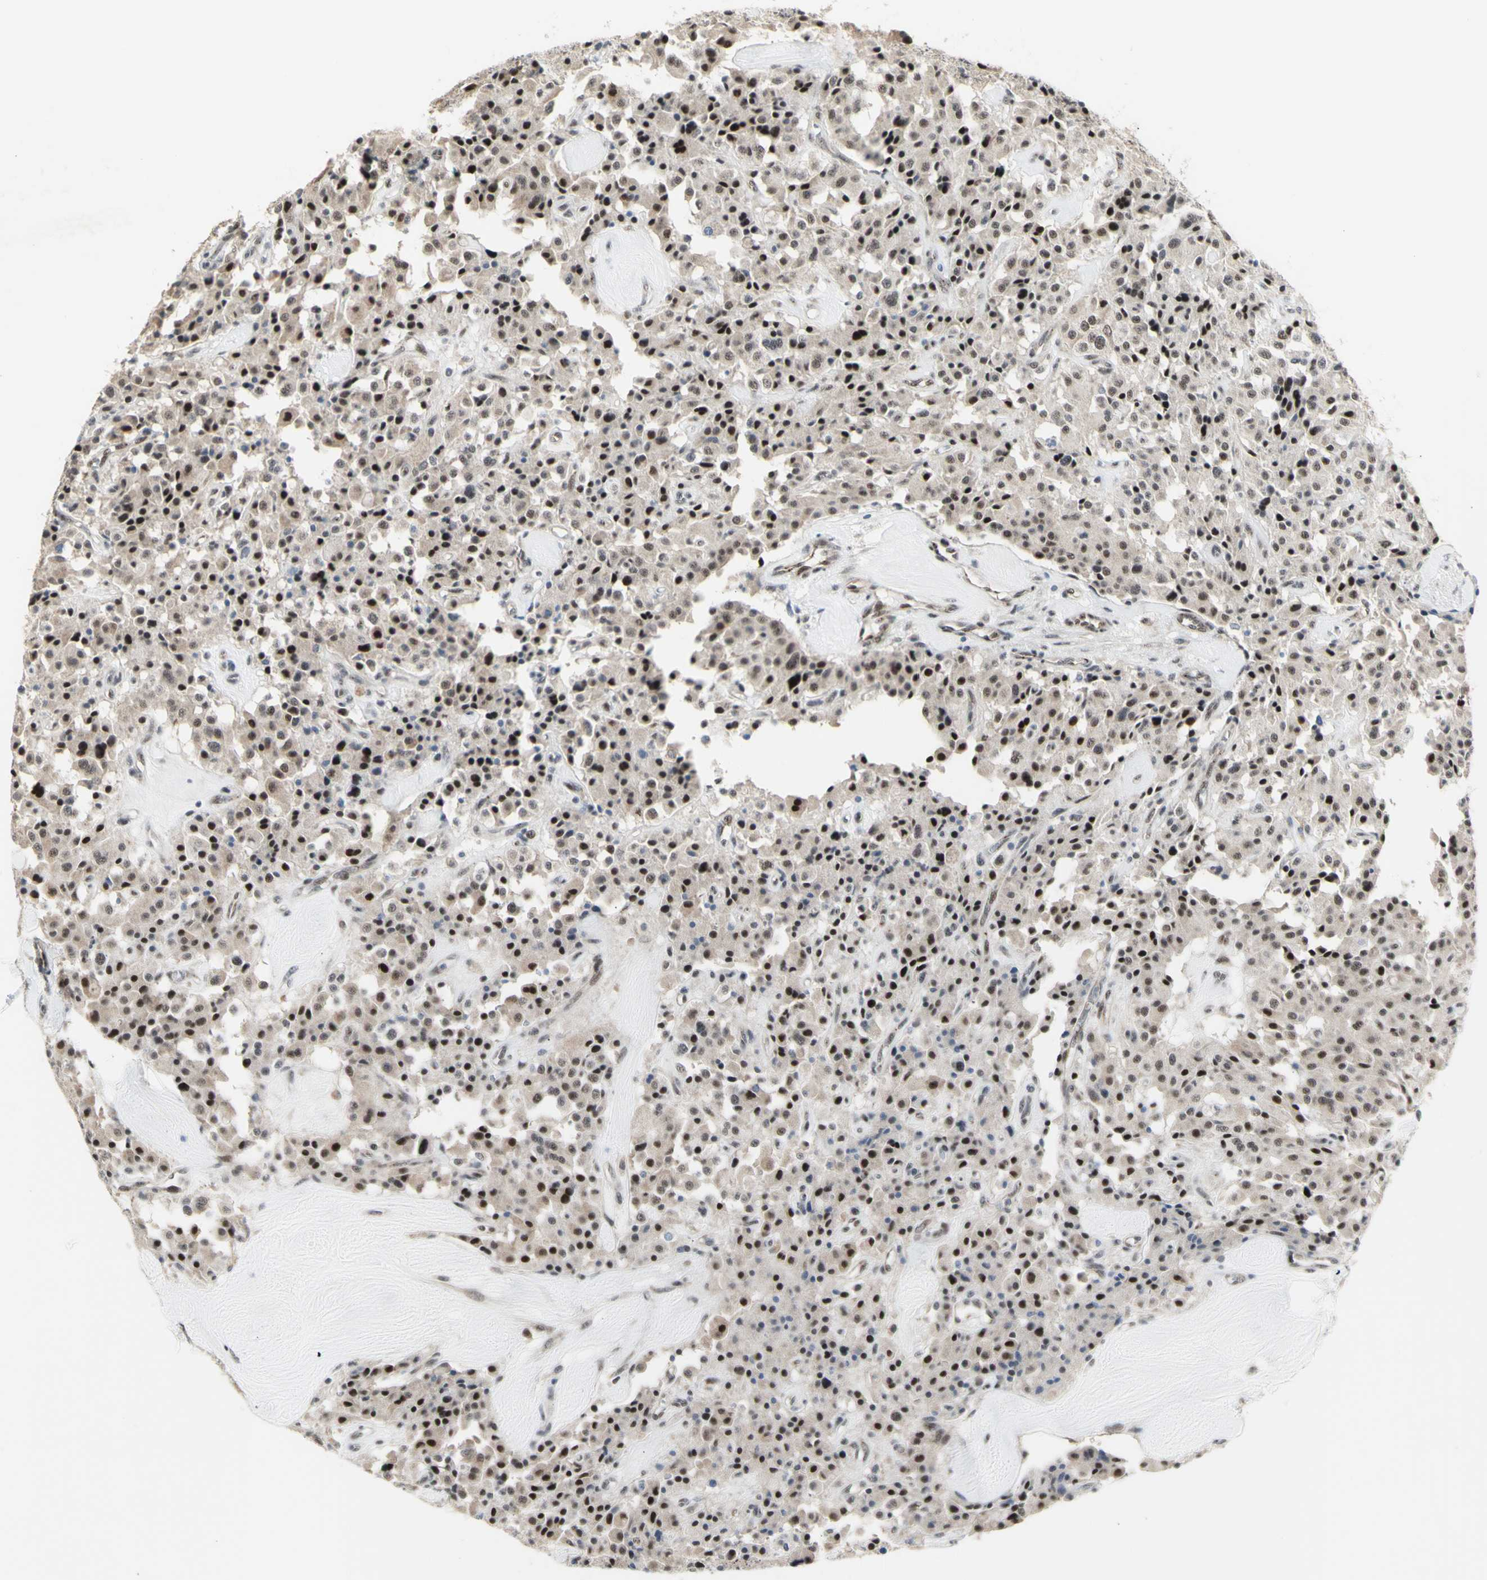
{"staining": {"intensity": "strong", "quantity": ">75%", "location": "nuclear"}, "tissue": "carcinoid", "cell_type": "Tumor cells", "image_type": "cancer", "snomed": [{"axis": "morphology", "description": "Carcinoid, malignant, NOS"}, {"axis": "topography", "description": "Lung"}], "caption": "Carcinoid was stained to show a protein in brown. There is high levels of strong nuclear expression in approximately >75% of tumor cells. Ihc stains the protein in brown and the nuclei are stained blue.", "gene": "DHRS7B", "patient": {"sex": "male", "age": 30}}